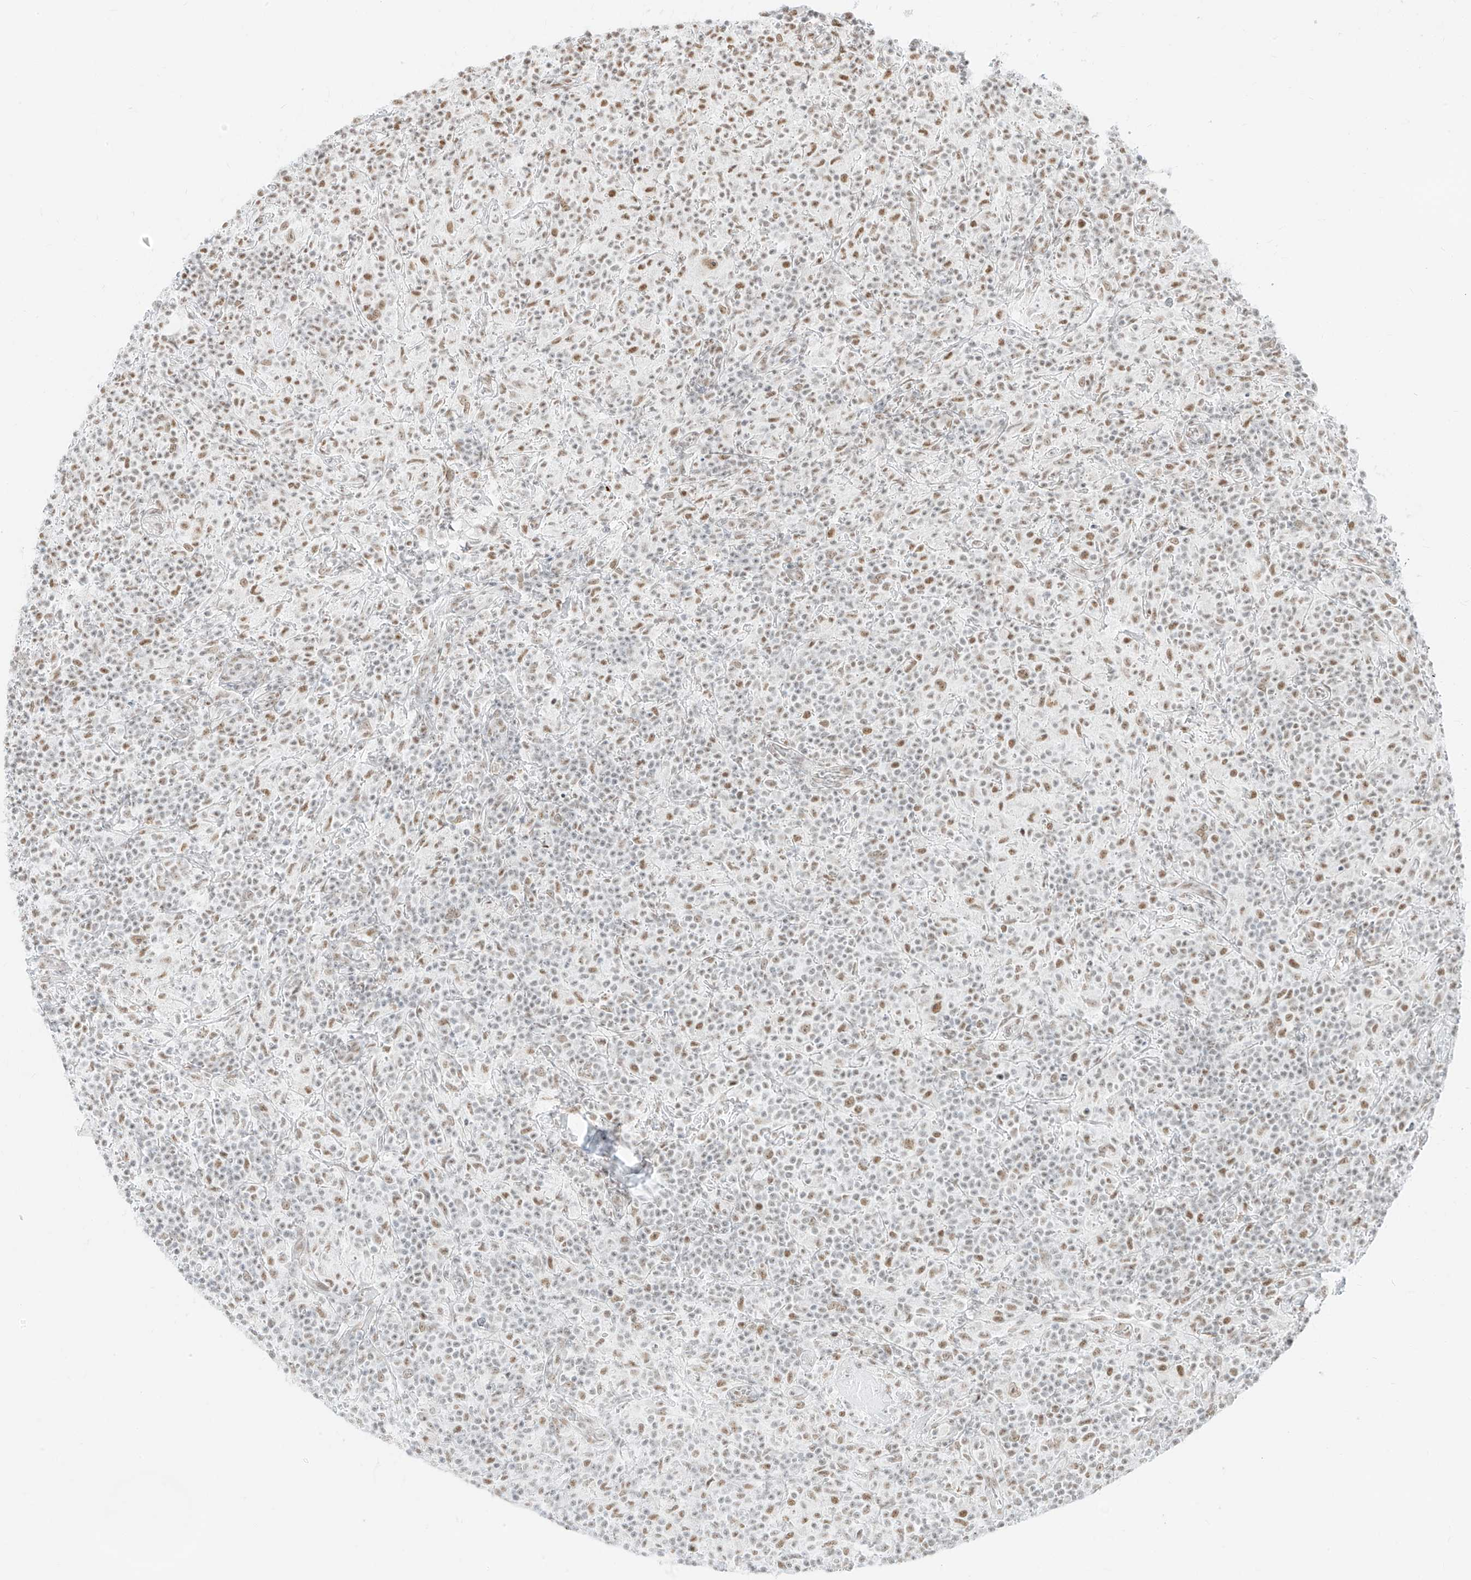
{"staining": {"intensity": "moderate", "quantity": "<25%", "location": "nuclear"}, "tissue": "lymphoma", "cell_type": "Tumor cells", "image_type": "cancer", "snomed": [{"axis": "morphology", "description": "Hodgkin's disease, NOS"}, {"axis": "topography", "description": "Lymph node"}], "caption": "Immunohistochemistry of human Hodgkin's disease reveals low levels of moderate nuclear staining in approximately <25% of tumor cells. (DAB (3,3'-diaminobenzidine) = brown stain, brightfield microscopy at high magnification).", "gene": "SUPT5H", "patient": {"sex": "male", "age": 70}}